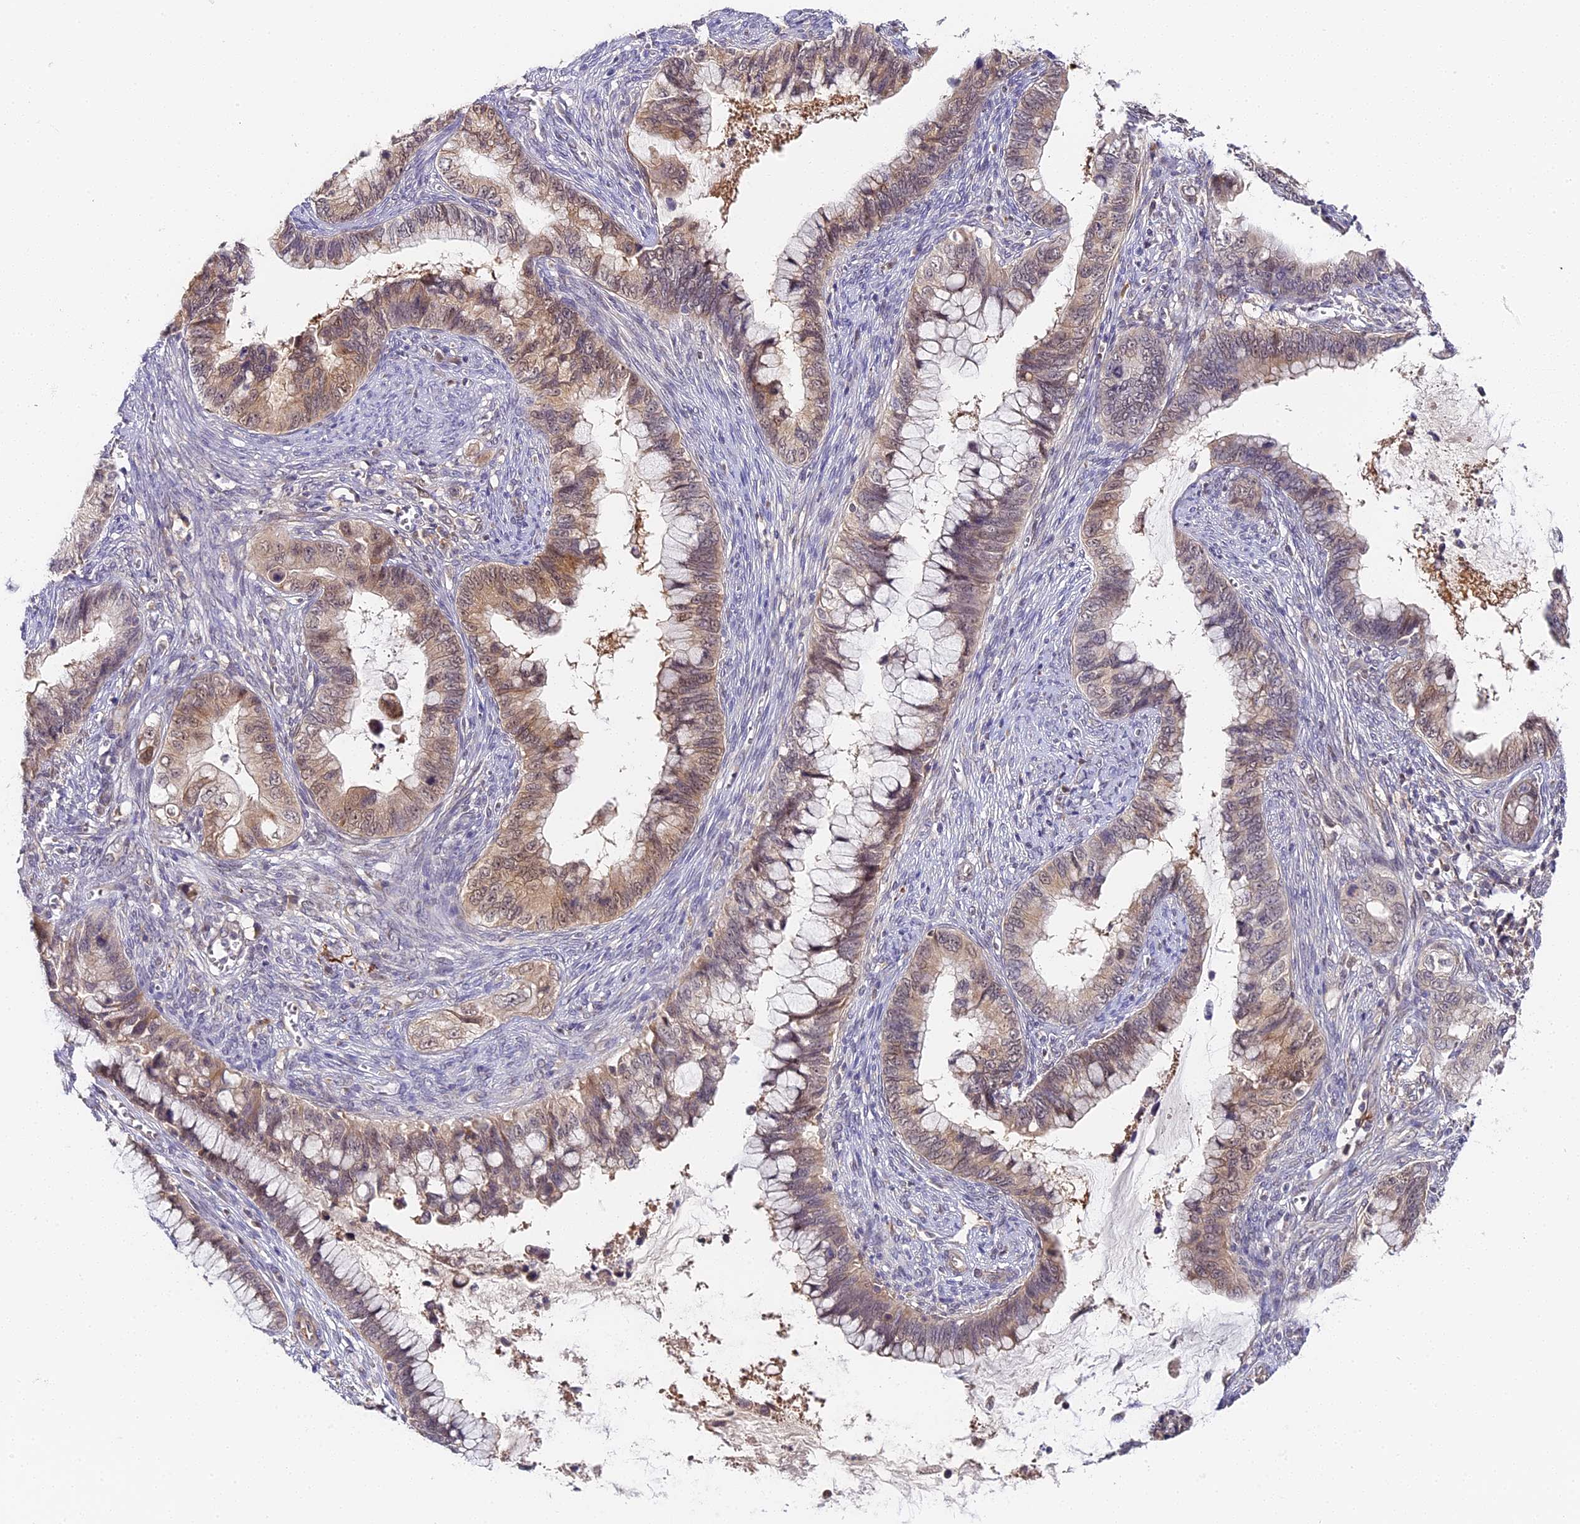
{"staining": {"intensity": "weak", "quantity": "25%-75%", "location": "cytoplasmic/membranous,nuclear"}, "tissue": "cervical cancer", "cell_type": "Tumor cells", "image_type": "cancer", "snomed": [{"axis": "morphology", "description": "Adenocarcinoma, NOS"}, {"axis": "topography", "description": "Cervix"}], "caption": "Immunohistochemical staining of cervical cancer (adenocarcinoma) demonstrates low levels of weak cytoplasmic/membranous and nuclear protein positivity in about 25%-75% of tumor cells.", "gene": "IMPACT", "patient": {"sex": "female", "age": 44}}